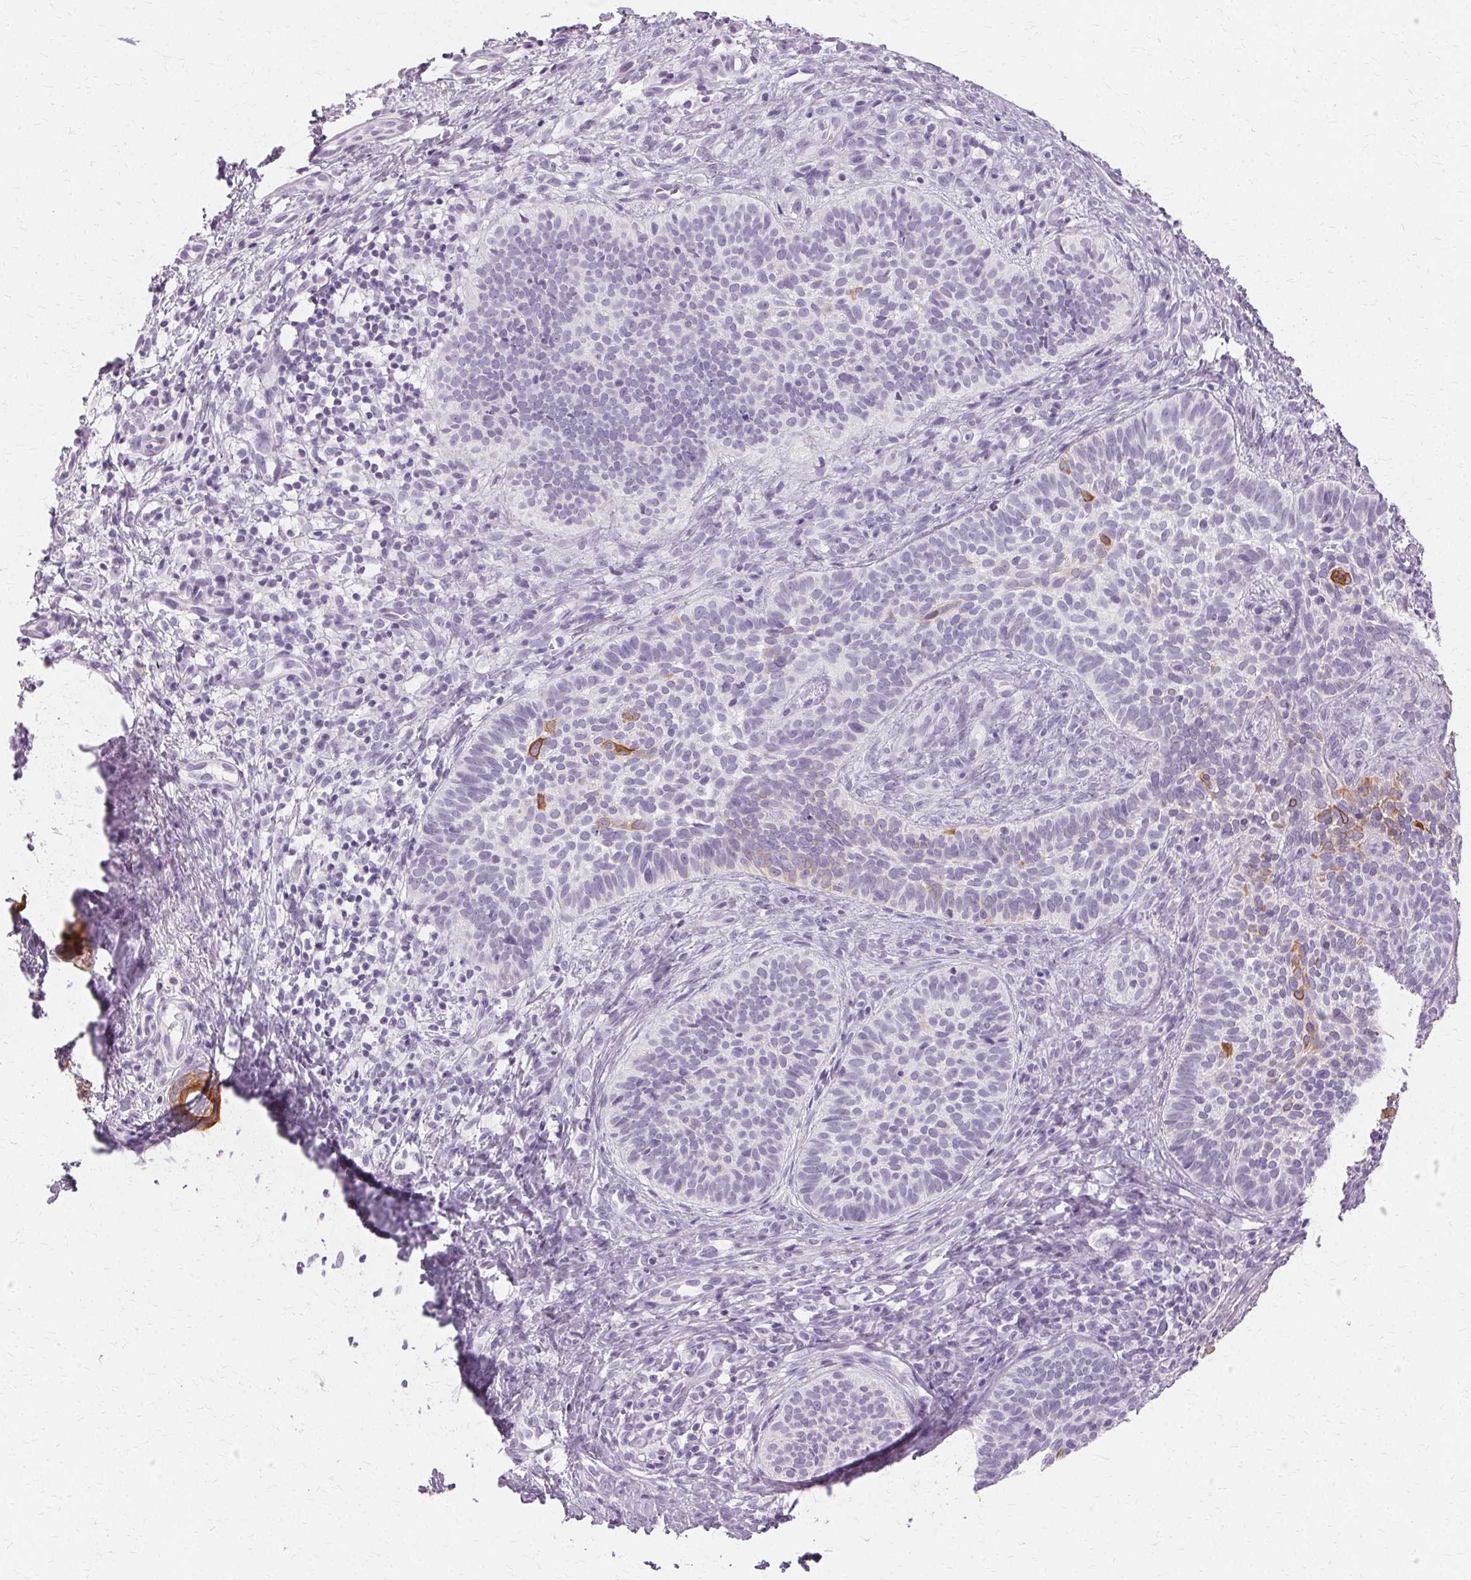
{"staining": {"intensity": "moderate", "quantity": "<25%", "location": "cytoplasmic/membranous"}, "tissue": "skin cancer", "cell_type": "Tumor cells", "image_type": "cancer", "snomed": [{"axis": "morphology", "description": "Basal cell carcinoma"}, {"axis": "topography", "description": "Skin"}], "caption": "This is an image of immunohistochemistry (IHC) staining of skin cancer, which shows moderate positivity in the cytoplasmic/membranous of tumor cells.", "gene": "KRT6C", "patient": {"sex": "male", "age": 57}}